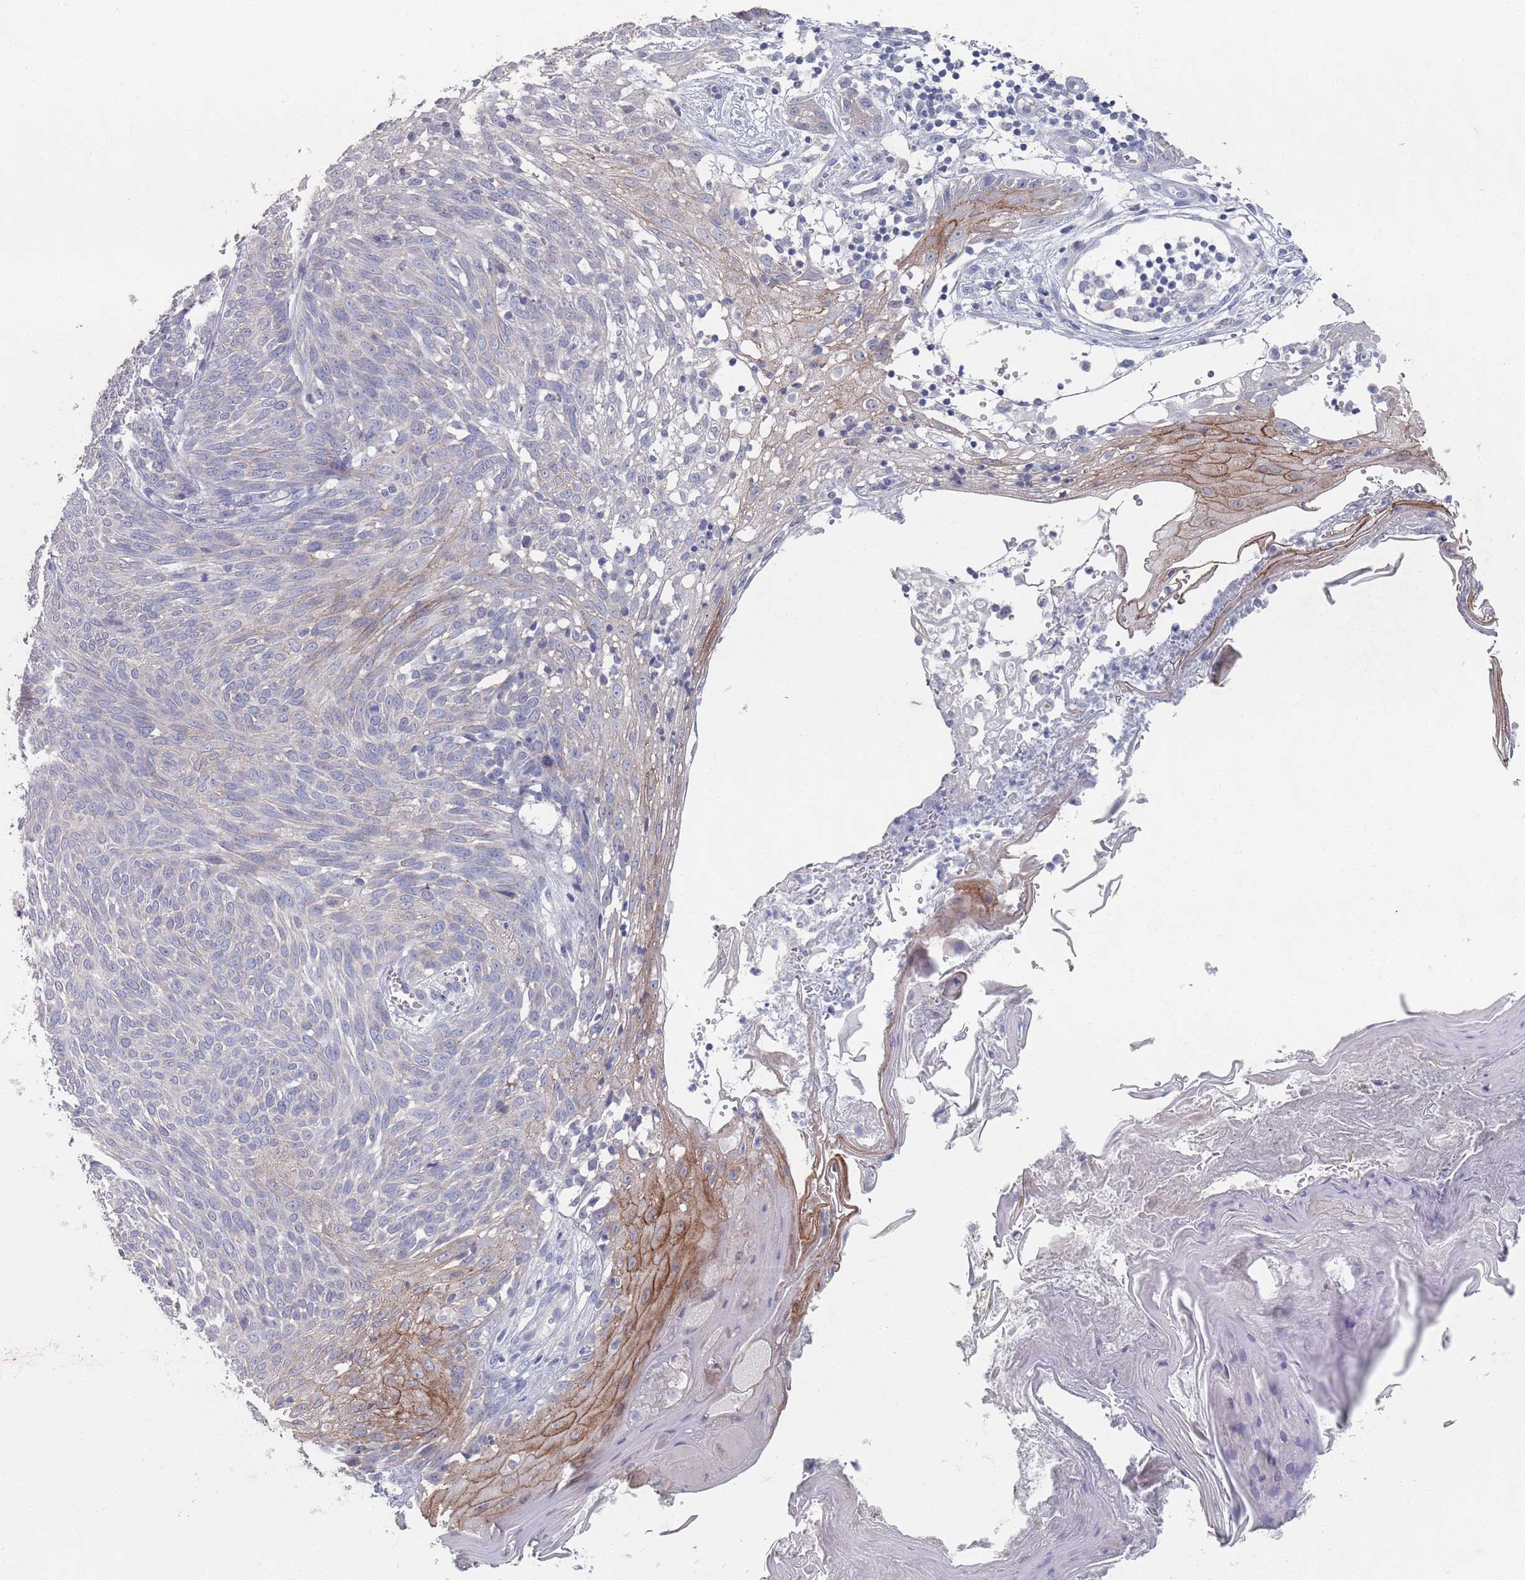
{"staining": {"intensity": "negative", "quantity": "none", "location": "none"}, "tissue": "skin cancer", "cell_type": "Tumor cells", "image_type": "cancer", "snomed": [{"axis": "morphology", "description": "Basal cell carcinoma"}, {"axis": "topography", "description": "Skin"}], "caption": "High power microscopy histopathology image of an immunohistochemistry histopathology image of basal cell carcinoma (skin), revealing no significant expression in tumor cells.", "gene": "PROM2", "patient": {"sex": "female", "age": 86}}